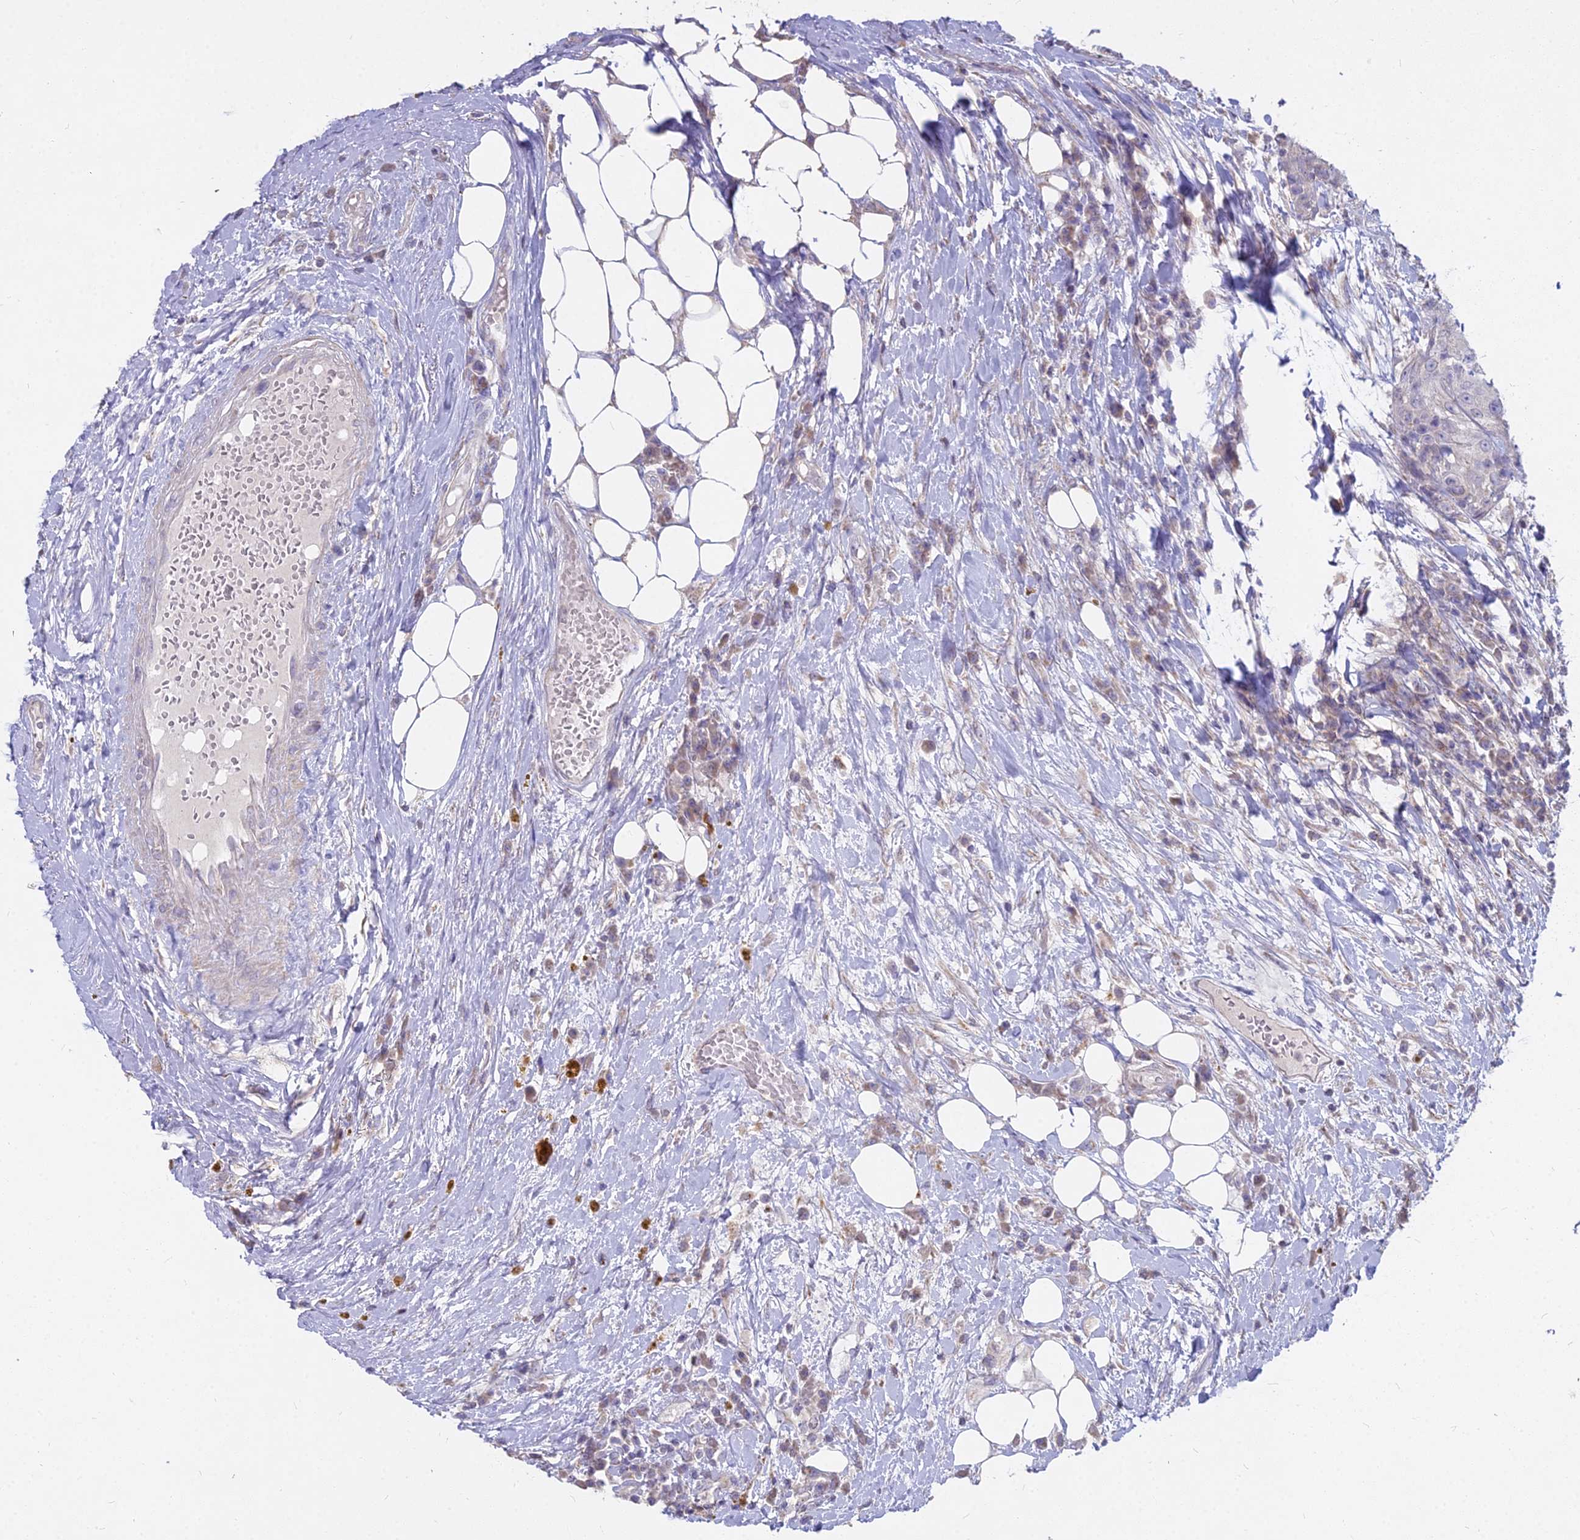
{"staining": {"intensity": "negative", "quantity": "none", "location": "none"}, "tissue": "urothelial cancer", "cell_type": "Tumor cells", "image_type": "cancer", "snomed": [{"axis": "morphology", "description": "Urothelial carcinoma, High grade"}, {"axis": "topography", "description": "Urinary bladder"}], "caption": "Immunohistochemical staining of high-grade urothelial carcinoma shows no significant expression in tumor cells.", "gene": "MICU2", "patient": {"sex": "female", "age": 63}}